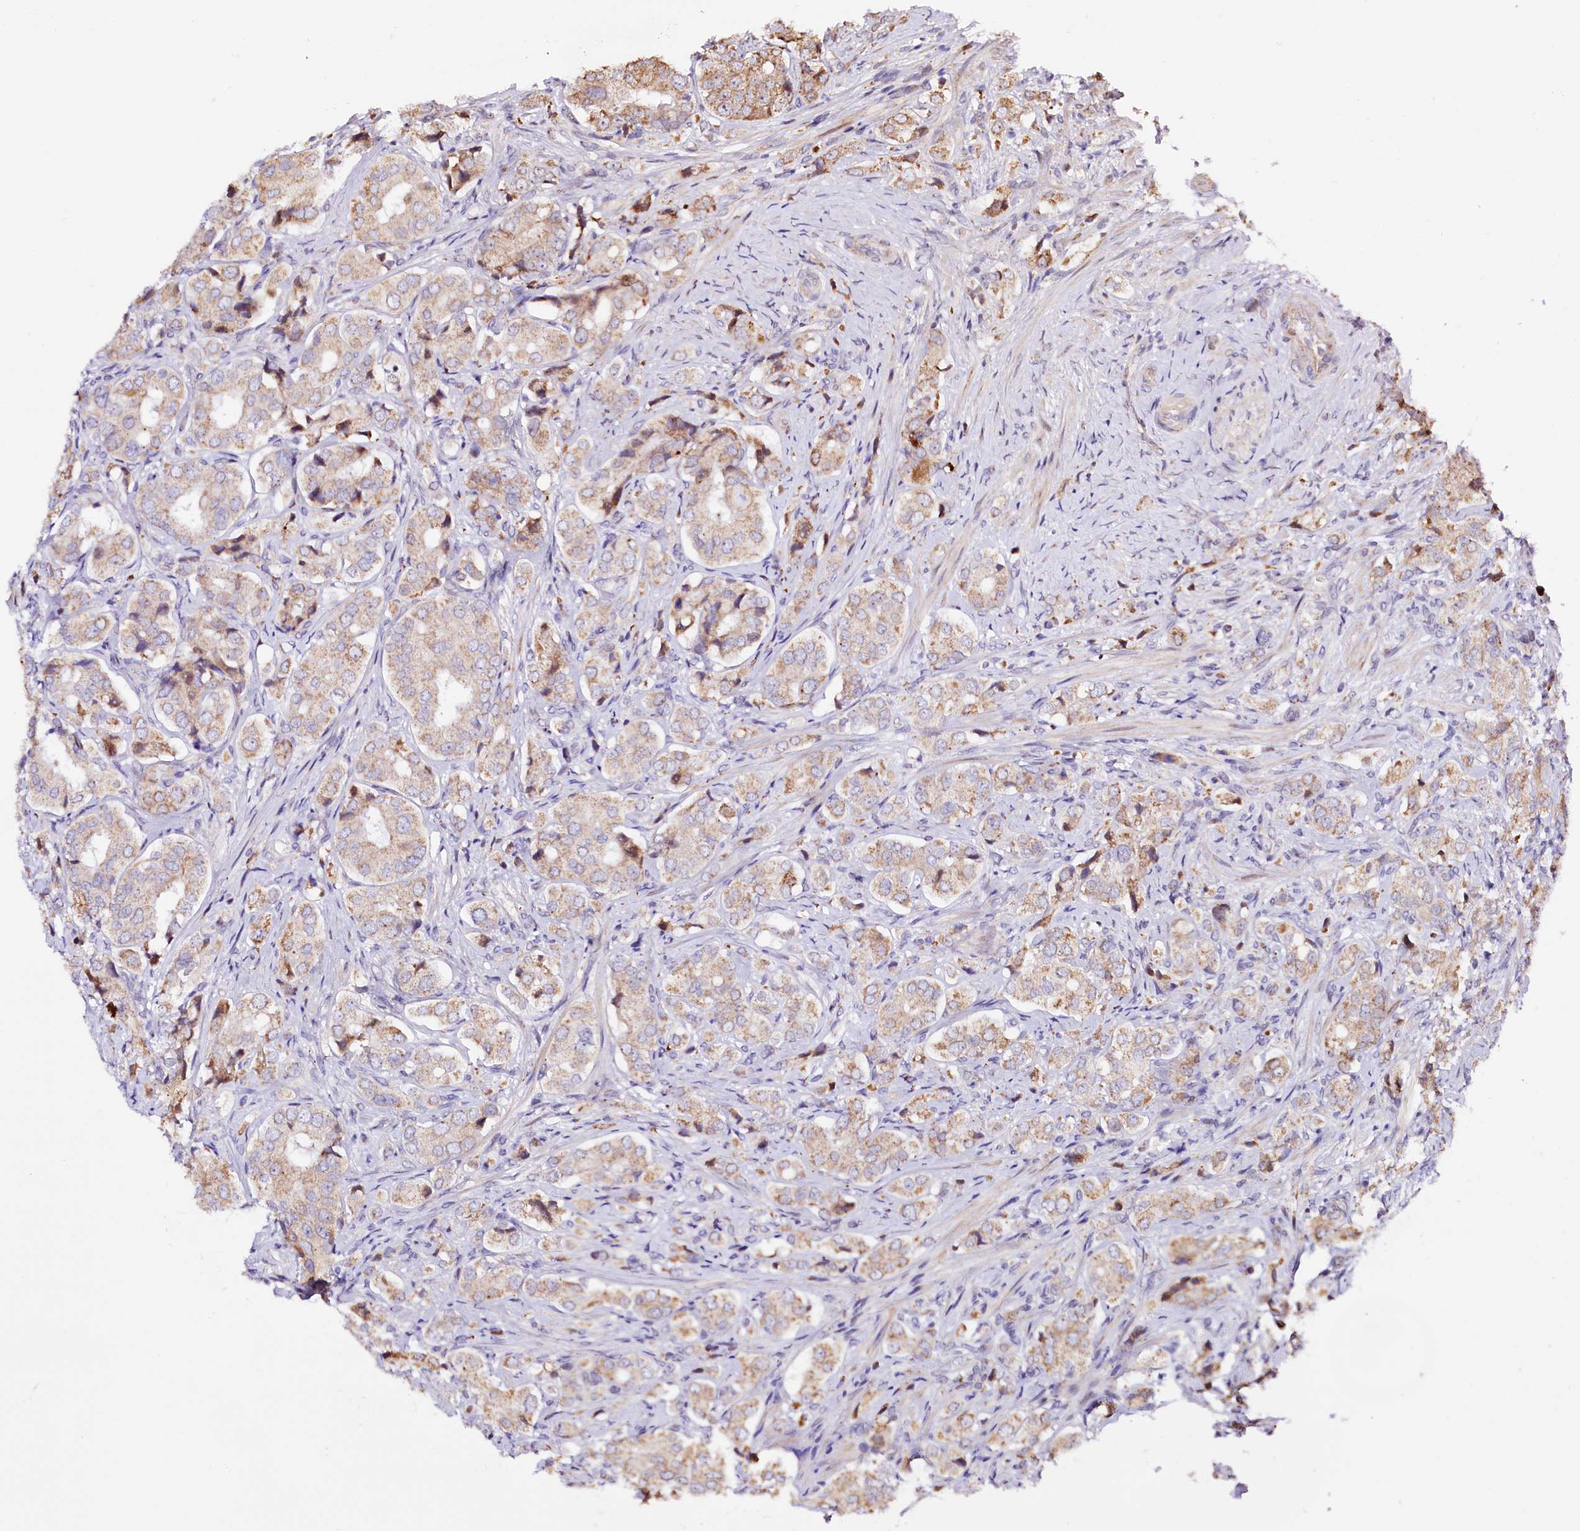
{"staining": {"intensity": "weak", "quantity": ">75%", "location": "cytoplasmic/membranous"}, "tissue": "prostate cancer", "cell_type": "Tumor cells", "image_type": "cancer", "snomed": [{"axis": "morphology", "description": "Adenocarcinoma, High grade"}, {"axis": "topography", "description": "Prostate"}], "caption": "A brown stain shows weak cytoplasmic/membranous positivity of a protein in human prostate cancer (high-grade adenocarcinoma) tumor cells.", "gene": "ST7", "patient": {"sex": "male", "age": 65}}